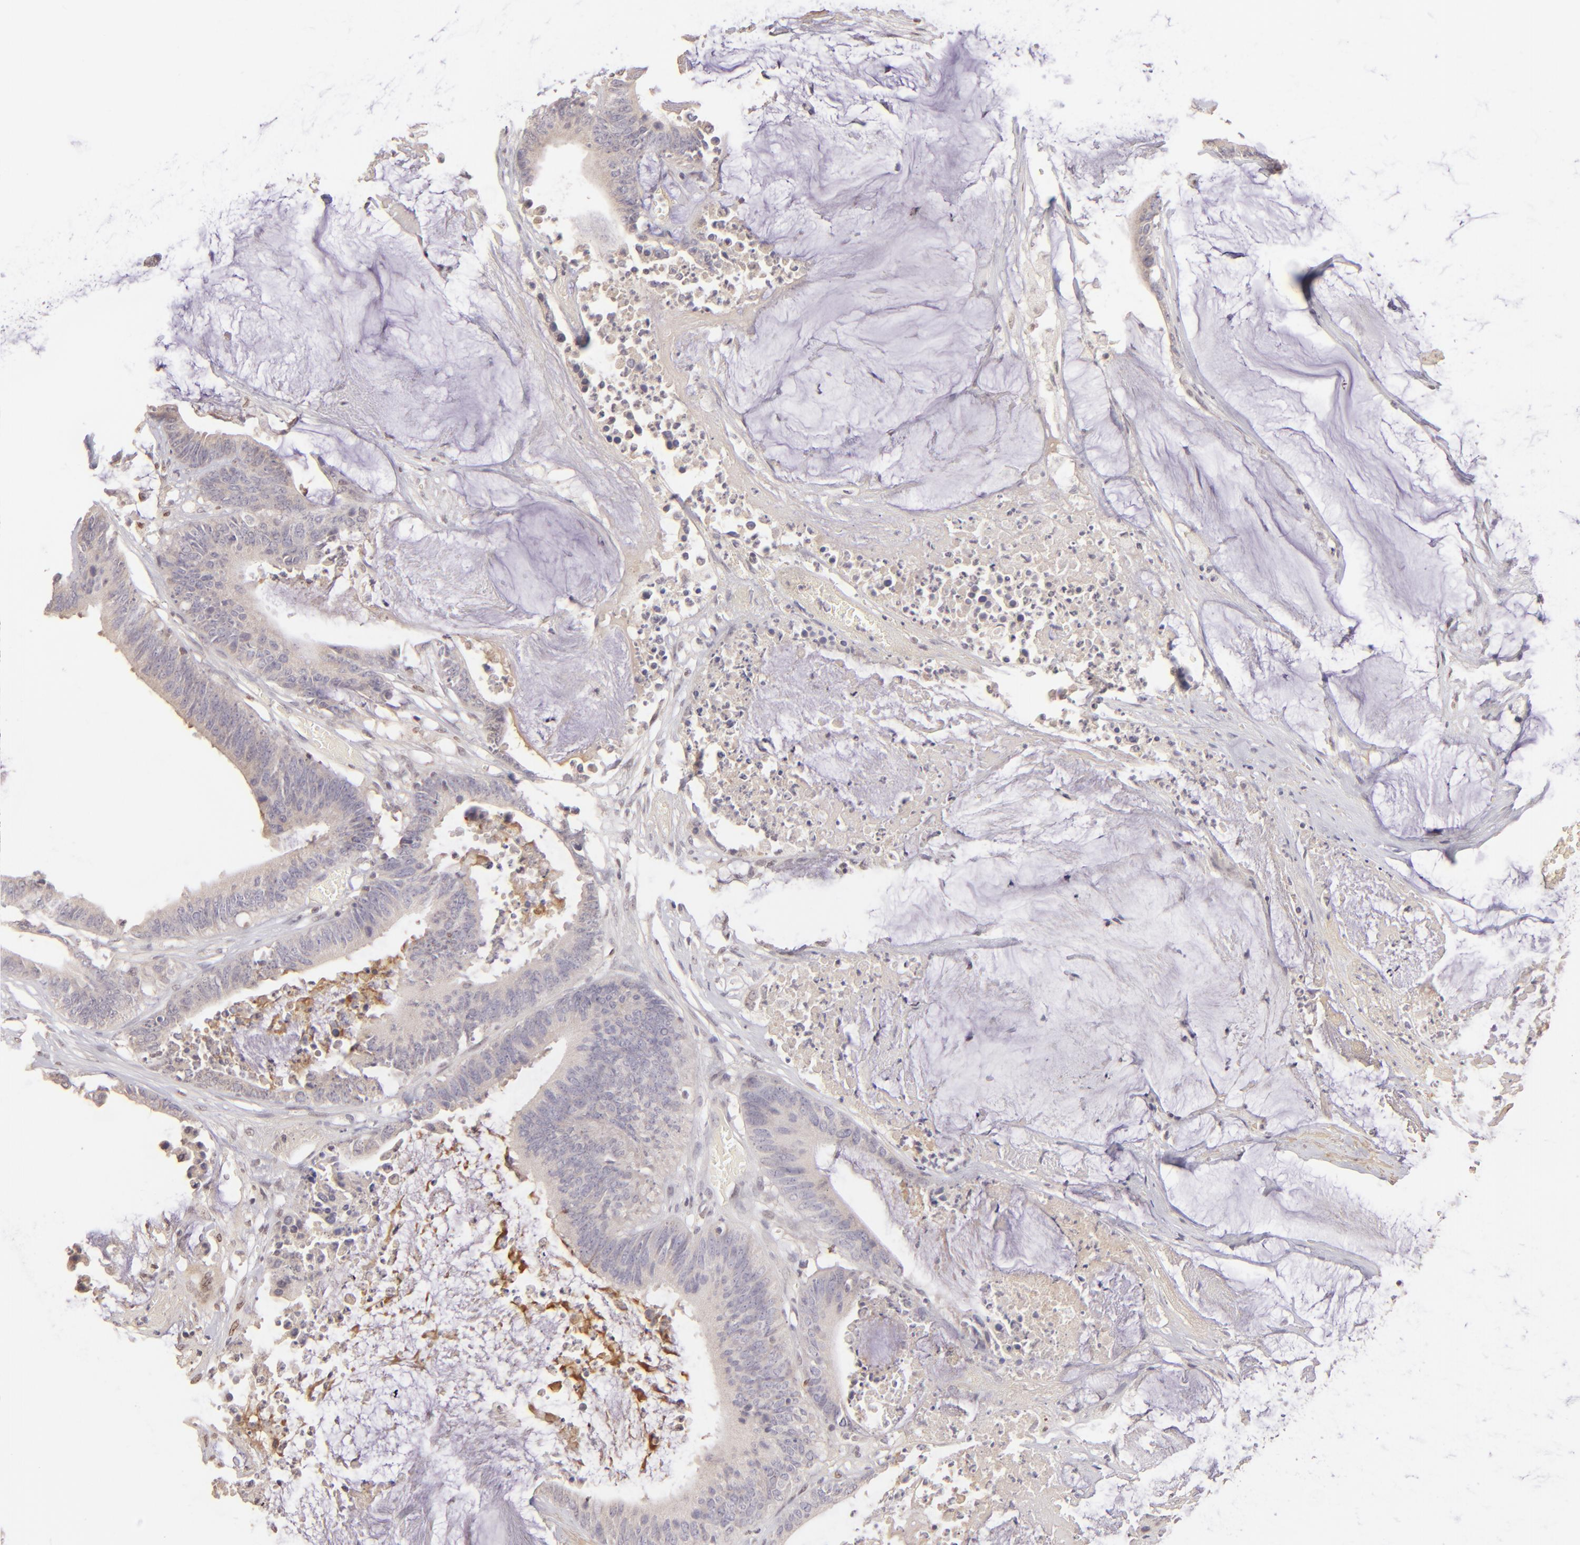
{"staining": {"intensity": "weak", "quantity": "25%-75%", "location": "cytoplasmic/membranous"}, "tissue": "colorectal cancer", "cell_type": "Tumor cells", "image_type": "cancer", "snomed": [{"axis": "morphology", "description": "Adenocarcinoma, NOS"}, {"axis": "topography", "description": "Rectum"}], "caption": "Immunohistochemistry (IHC) (DAB) staining of human colorectal adenocarcinoma exhibits weak cytoplasmic/membranous protein staining in approximately 25%-75% of tumor cells. (Brightfield microscopy of DAB IHC at high magnification).", "gene": "MAGEA1", "patient": {"sex": "female", "age": 66}}